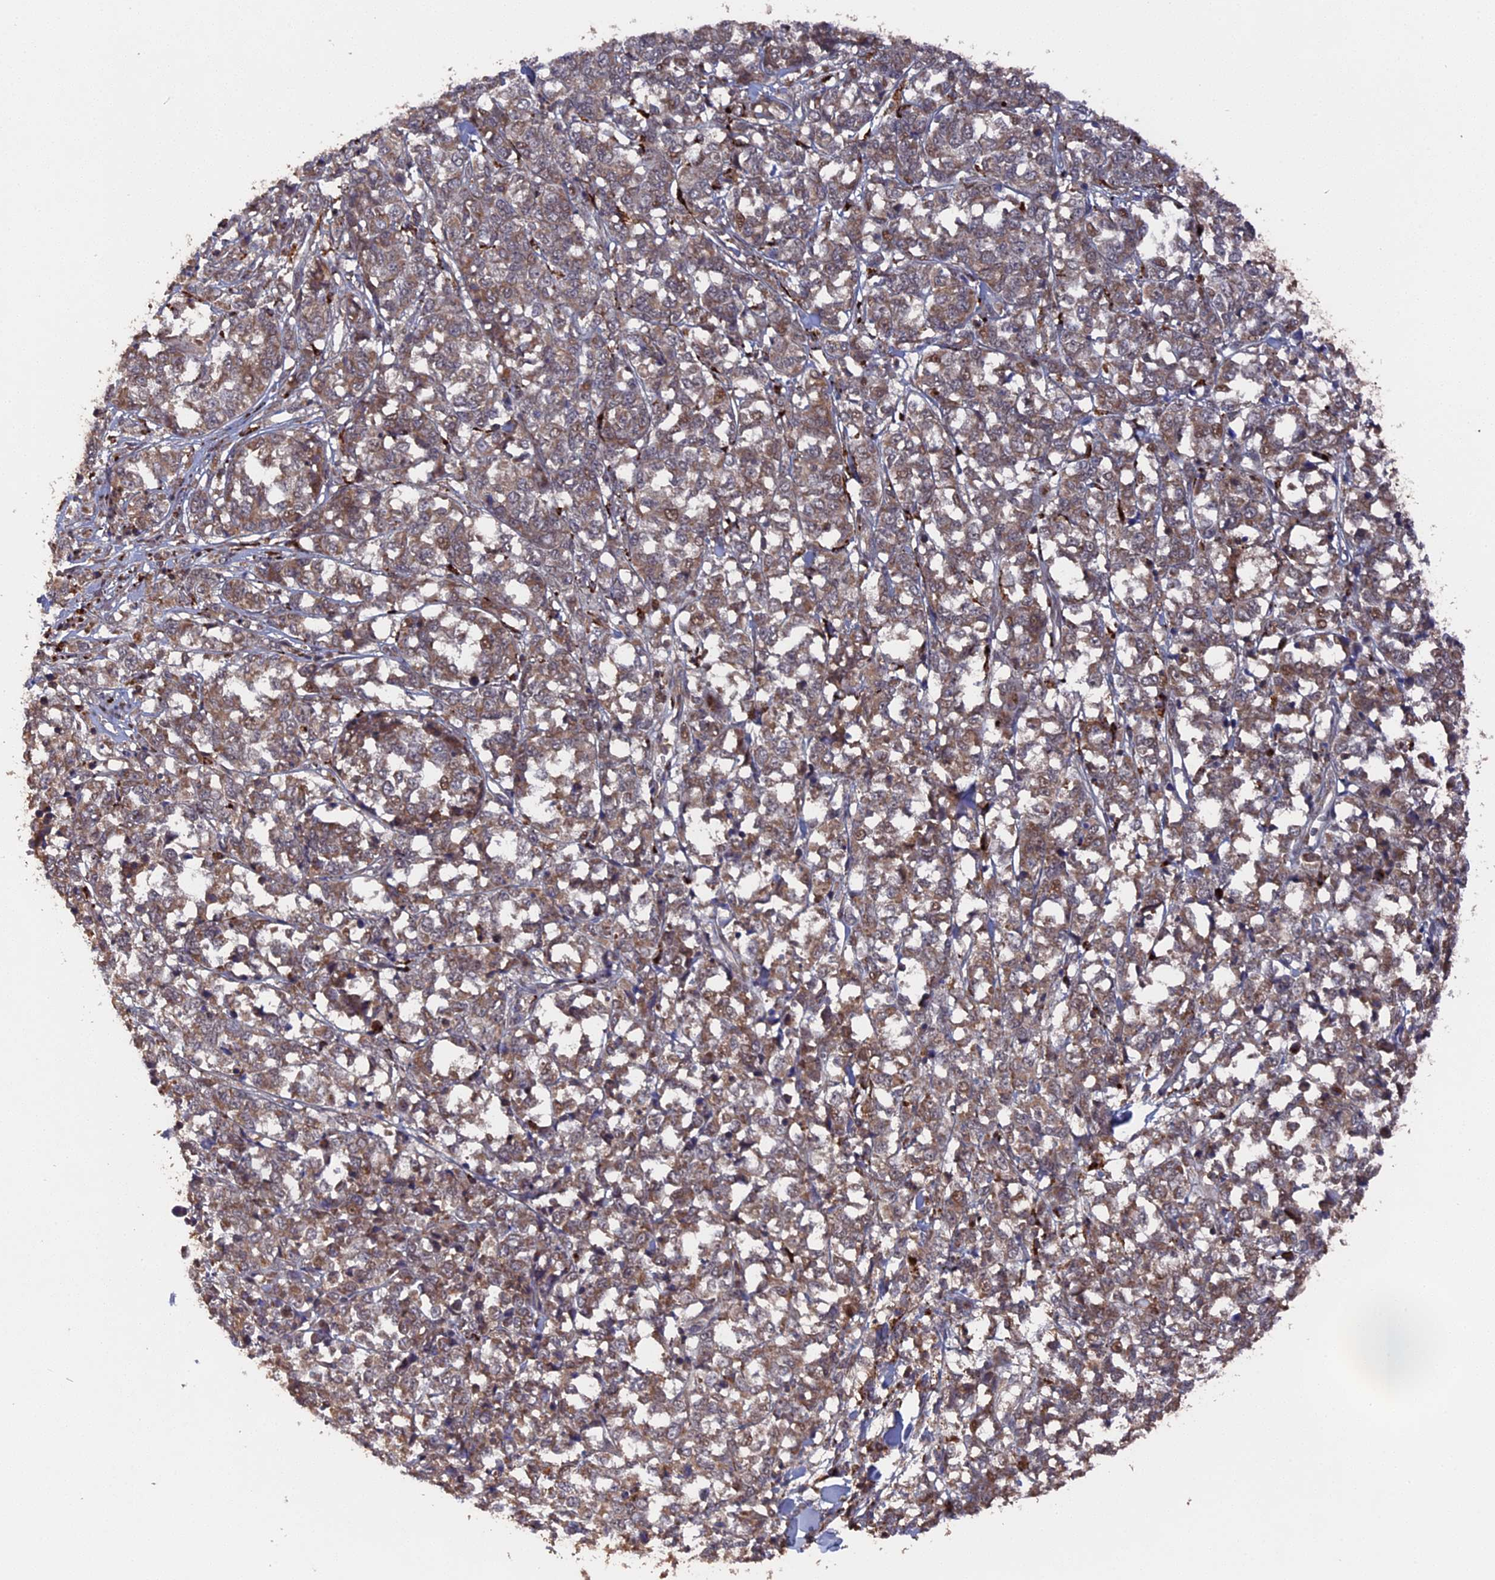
{"staining": {"intensity": "weak", "quantity": ">75%", "location": "cytoplasmic/membranous"}, "tissue": "melanoma", "cell_type": "Tumor cells", "image_type": "cancer", "snomed": [{"axis": "morphology", "description": "Malignant melanoma, NOS"}, {"axis": "topography", "description": "Skin"}], "caption": "The immunohistochemical stain shows weak cytoplasmic/membranous positivity in tumor cells of melanoma tissue.", "gene": "TELO2", "patient": {"sex": "female", "age": 72}}